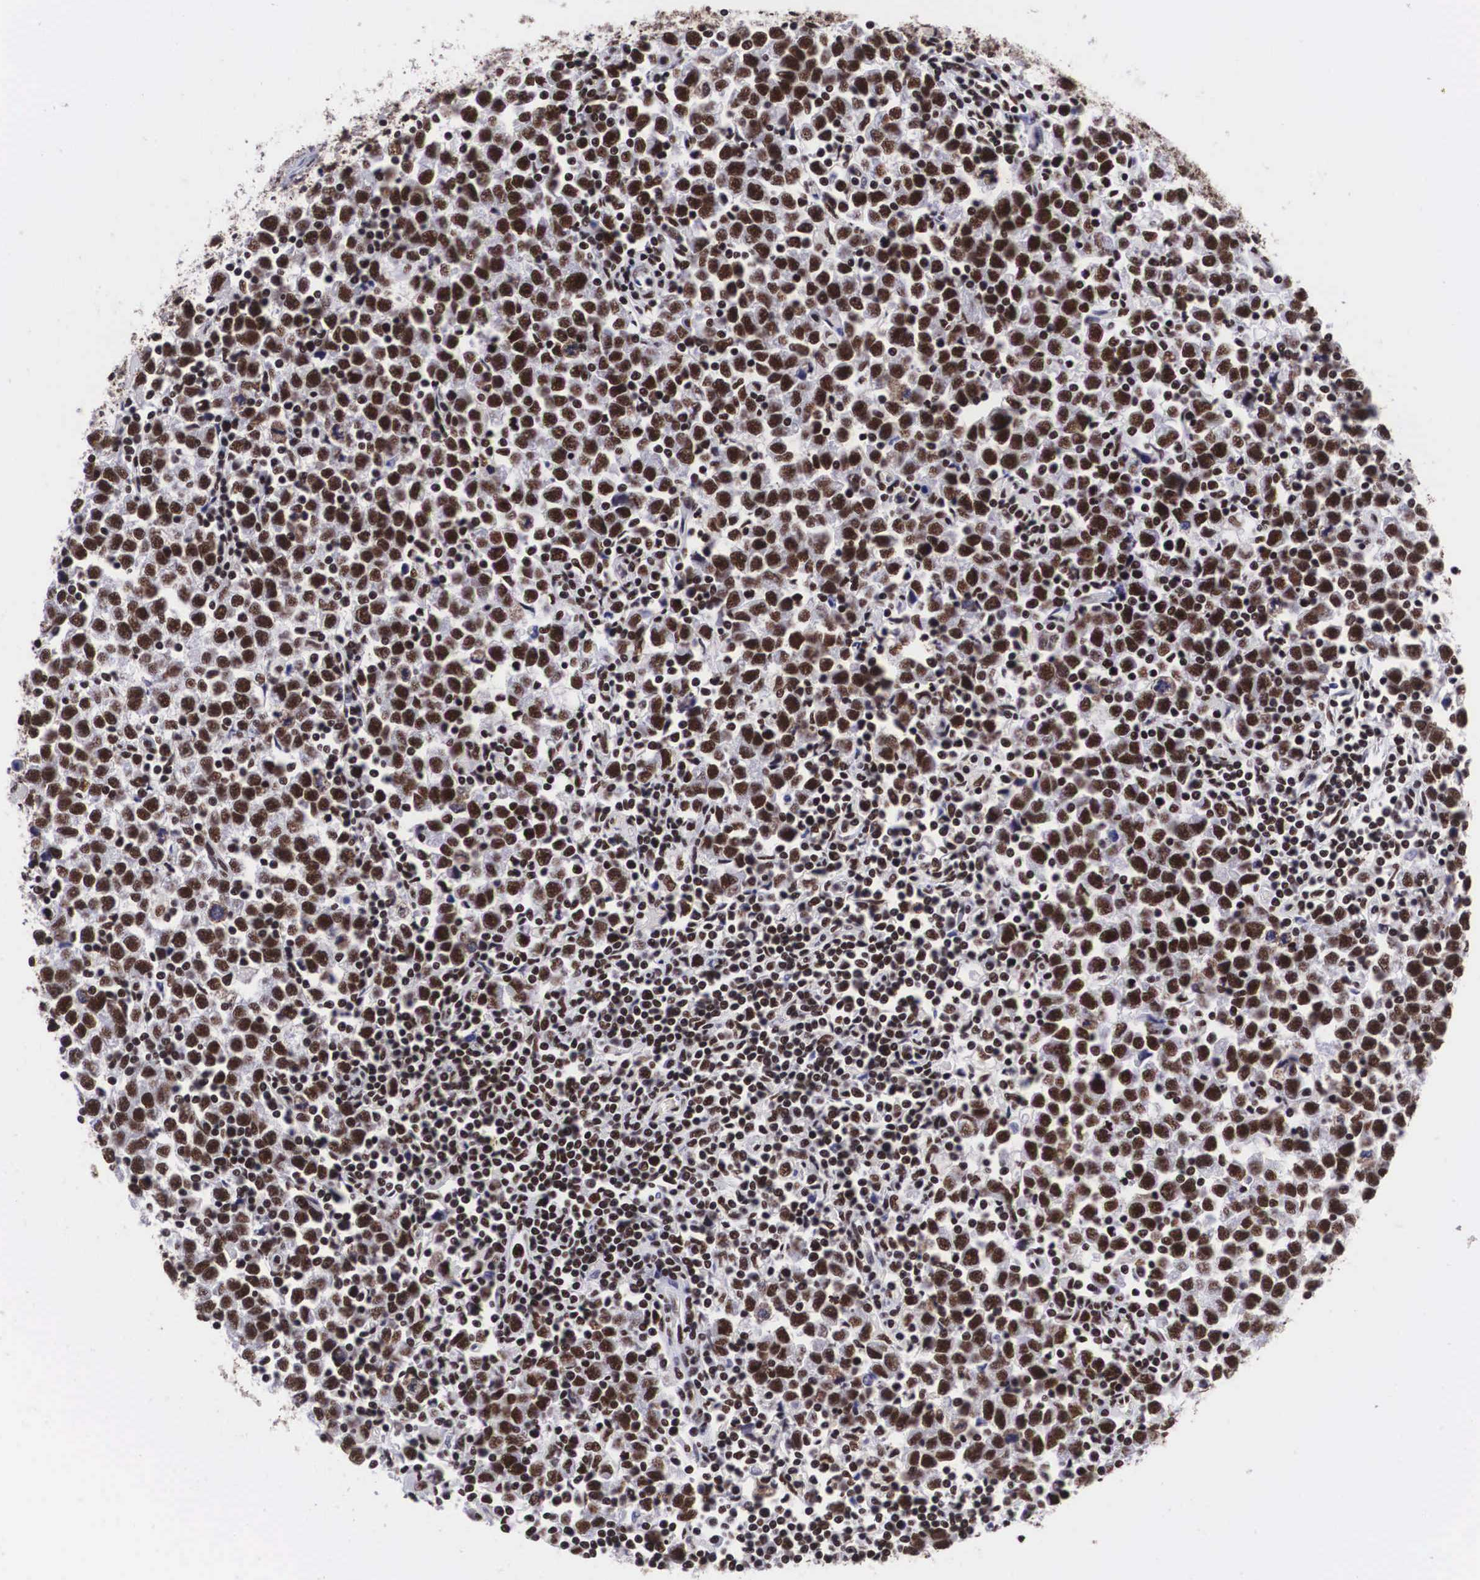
{"staining": {"intensity": "moderate", "quantity": ">75%", "location": "nuclear"}, "tissue": "testis cancer", "cell_type": "Tumor cells", "image_type": "cancer", "snomed": [{"axis": "morphology", "description": "Seminoma, NOS"}, {"axis": "topography", "description": "Testis"}], "caption": "Moderate nuclear positivity for a protein is present in about >75% of tumor cells of testis seminoma using IHC.", "gene": "SF3A1", "patient": {"sex": "male", "age": 43}}